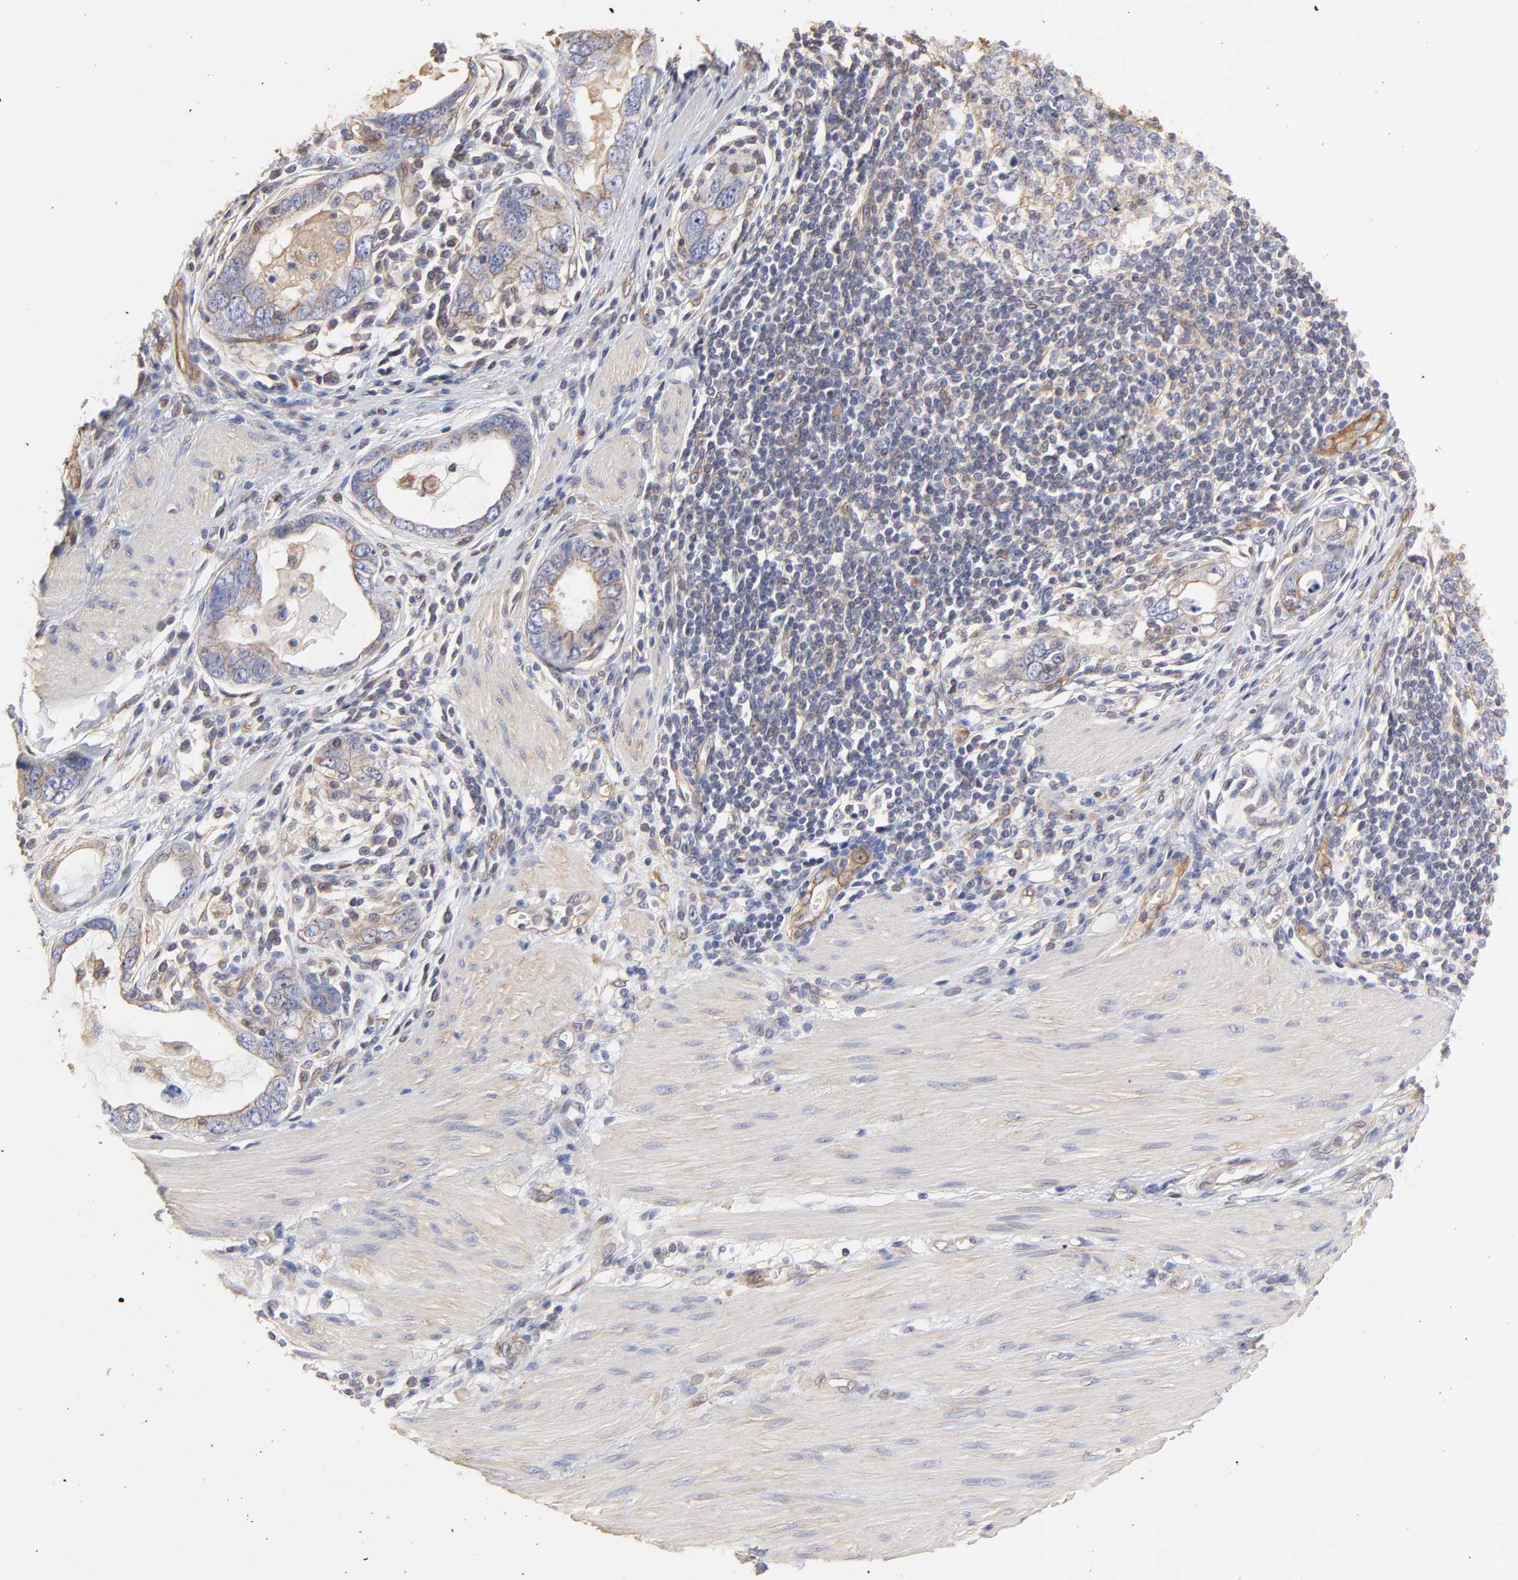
{"staining": {"intensity": "moderate", "quantity": ">75%", "location": "cytoplasmic/membranous"}, "tissue": "stomach cancer", "cell_type": "Tumor cells", "image_type": "cancer", "snomed": [{"axis": "morphology", "description": "Adenocarcinoma, NOS"}, {"axis": "topography", "description": "Stomach, lower"}], "caption": "Immunohistochemistry (DAB (3,3'-diaminobenzidine)) staining of stomach cancer (adenocarcinoma) displays moderate cytoplasmic/membranous protein staining in about >75% of tumor cells.", "gene": "LRCH2", "patient": {"sex": "female", "age": 93}}